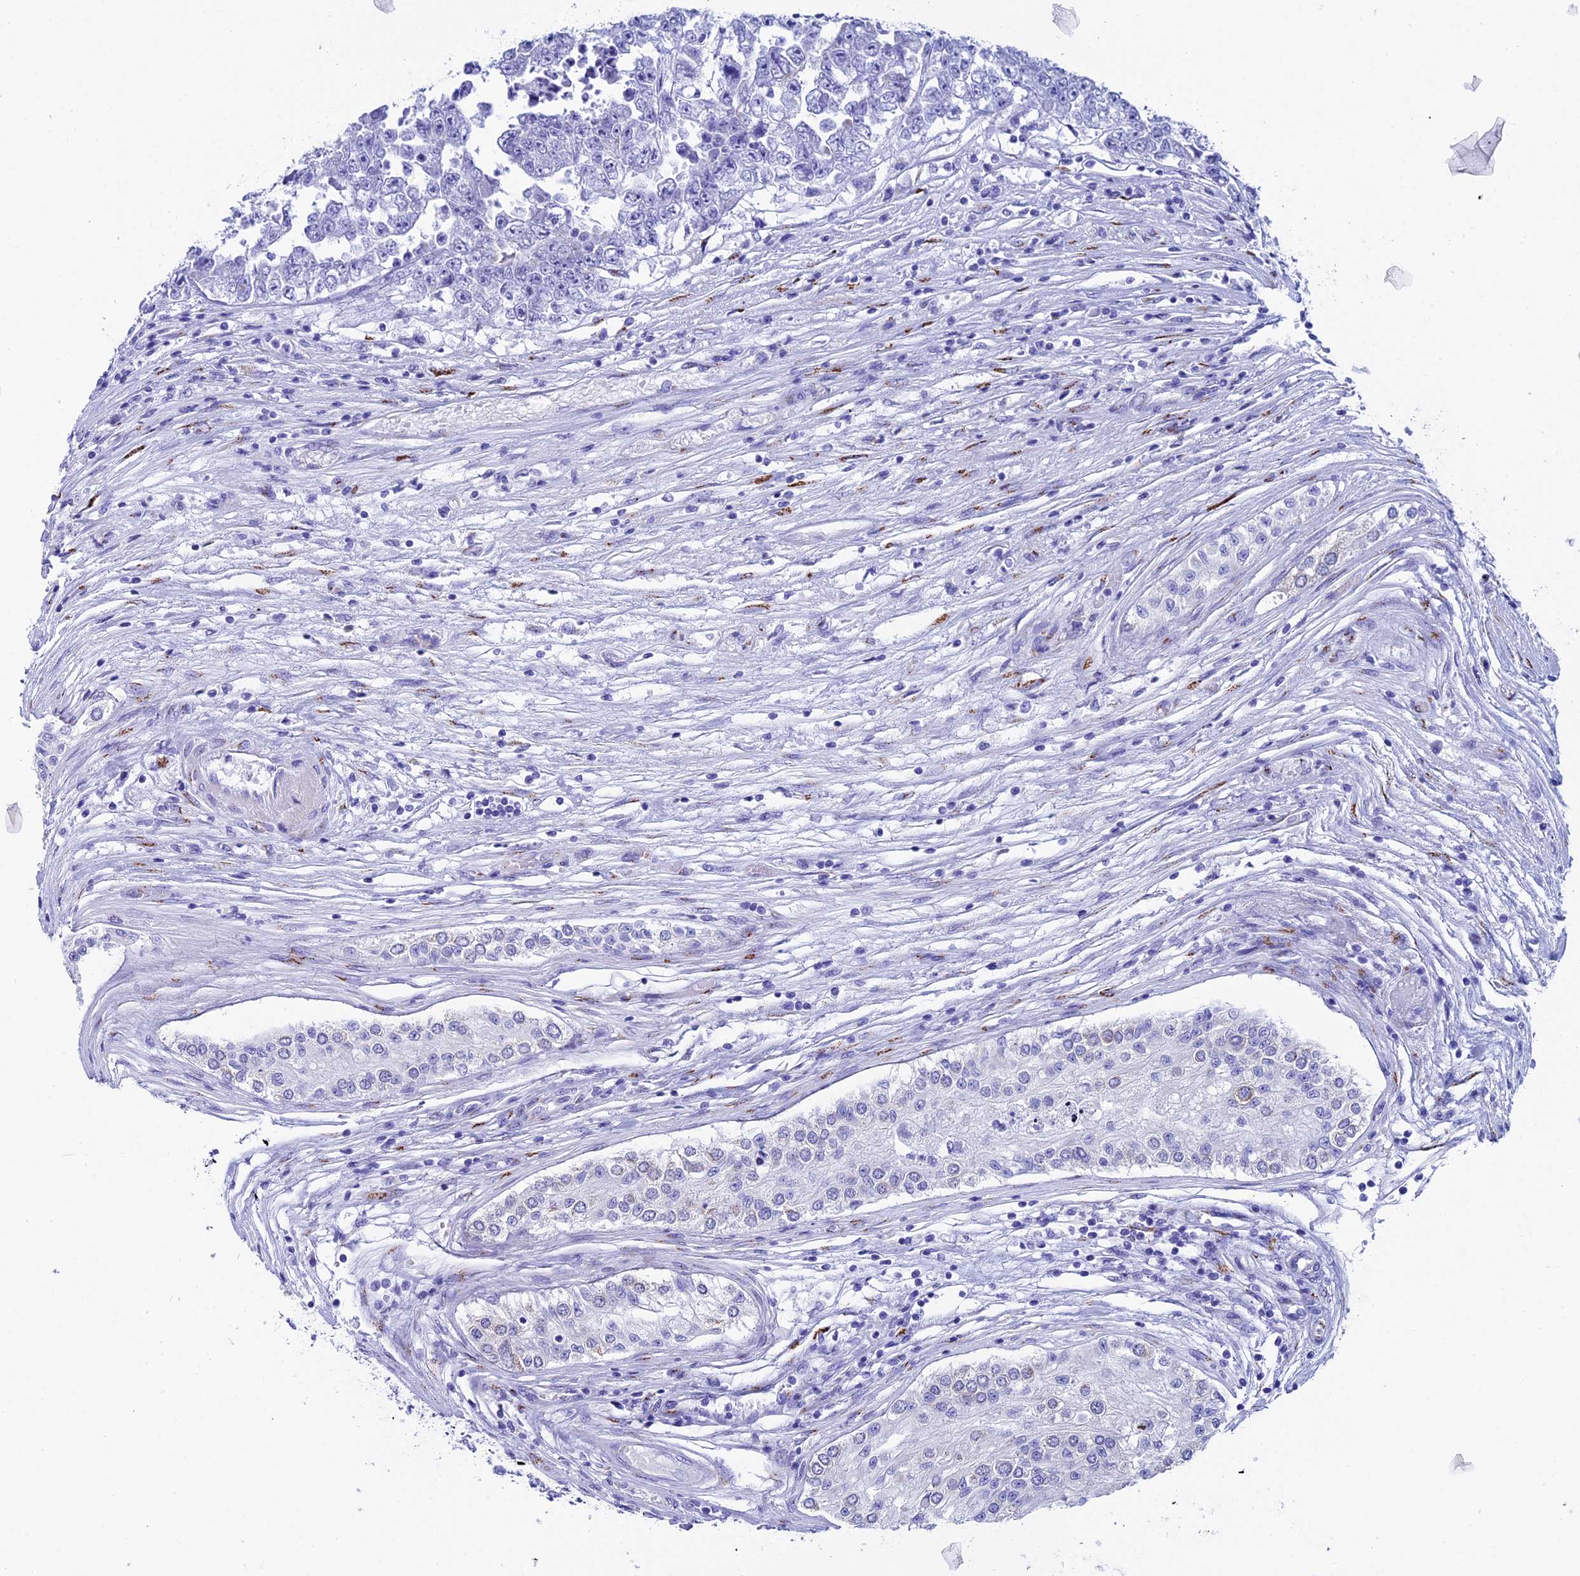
{"staining": {"intensity": "negative", "quantity": "none", "location": "none"}, "tissue": "testis cancer", "cell_type": "Tumor cells", "image_type": "cancer", "snomed": [{"axis": "morphology", "description": "Carcinoma, Embryonal, NOS"}, {"axis": "topography", "description": "Testis"}], "caption": "Testis cancer (embryonal carcinoma) was stained to show a protein in brown. There is no significant expression in tumor cells. (Immunohistochemistry (ihc), brightfield microscopy, high magnification).", "gene": "AP3B2", "patient": {"sex": "male", "age": 25}}